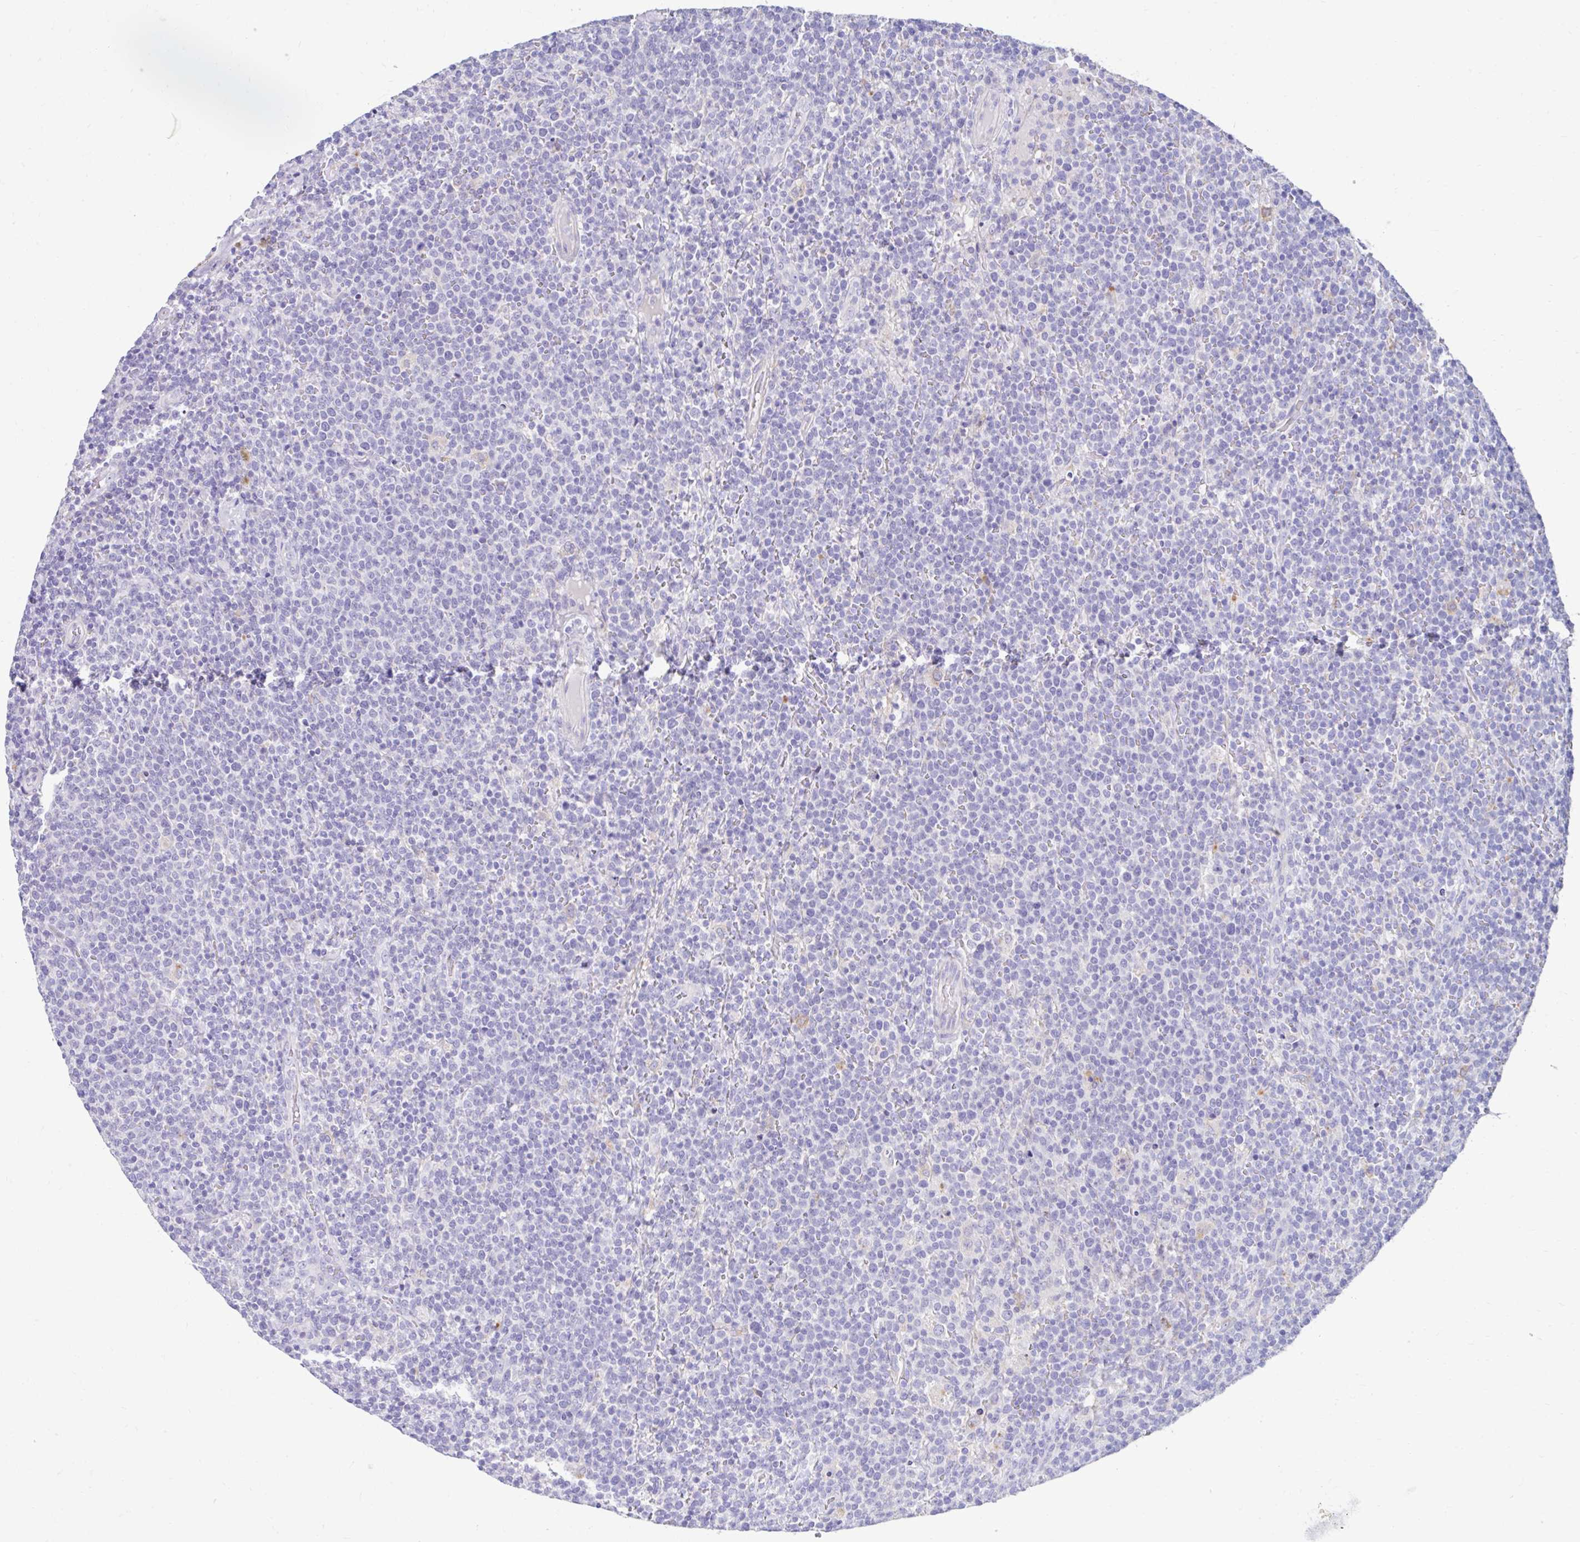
{"staining": {"intensity": "negative", "quantity": "none", "location": "none"}, "tissue": "lymphoma", "cell_type": "Tumor cells", "image_type": "cancer", "snomed": [{"axis": "morphology", "description": "Malignant lymphoma, non-Hodgkin's type, High grade"}, {"axis": "topography", "description": "Lymph node"}], "caption": "Immunohistochemistry (IHC) of human high-grade malignant lymphoma, non-Hodgkin's type demonstrates no positivity in tumor cells.", "gene": "ZNF33A", "patient": {"sex": "male", "age": 61}}